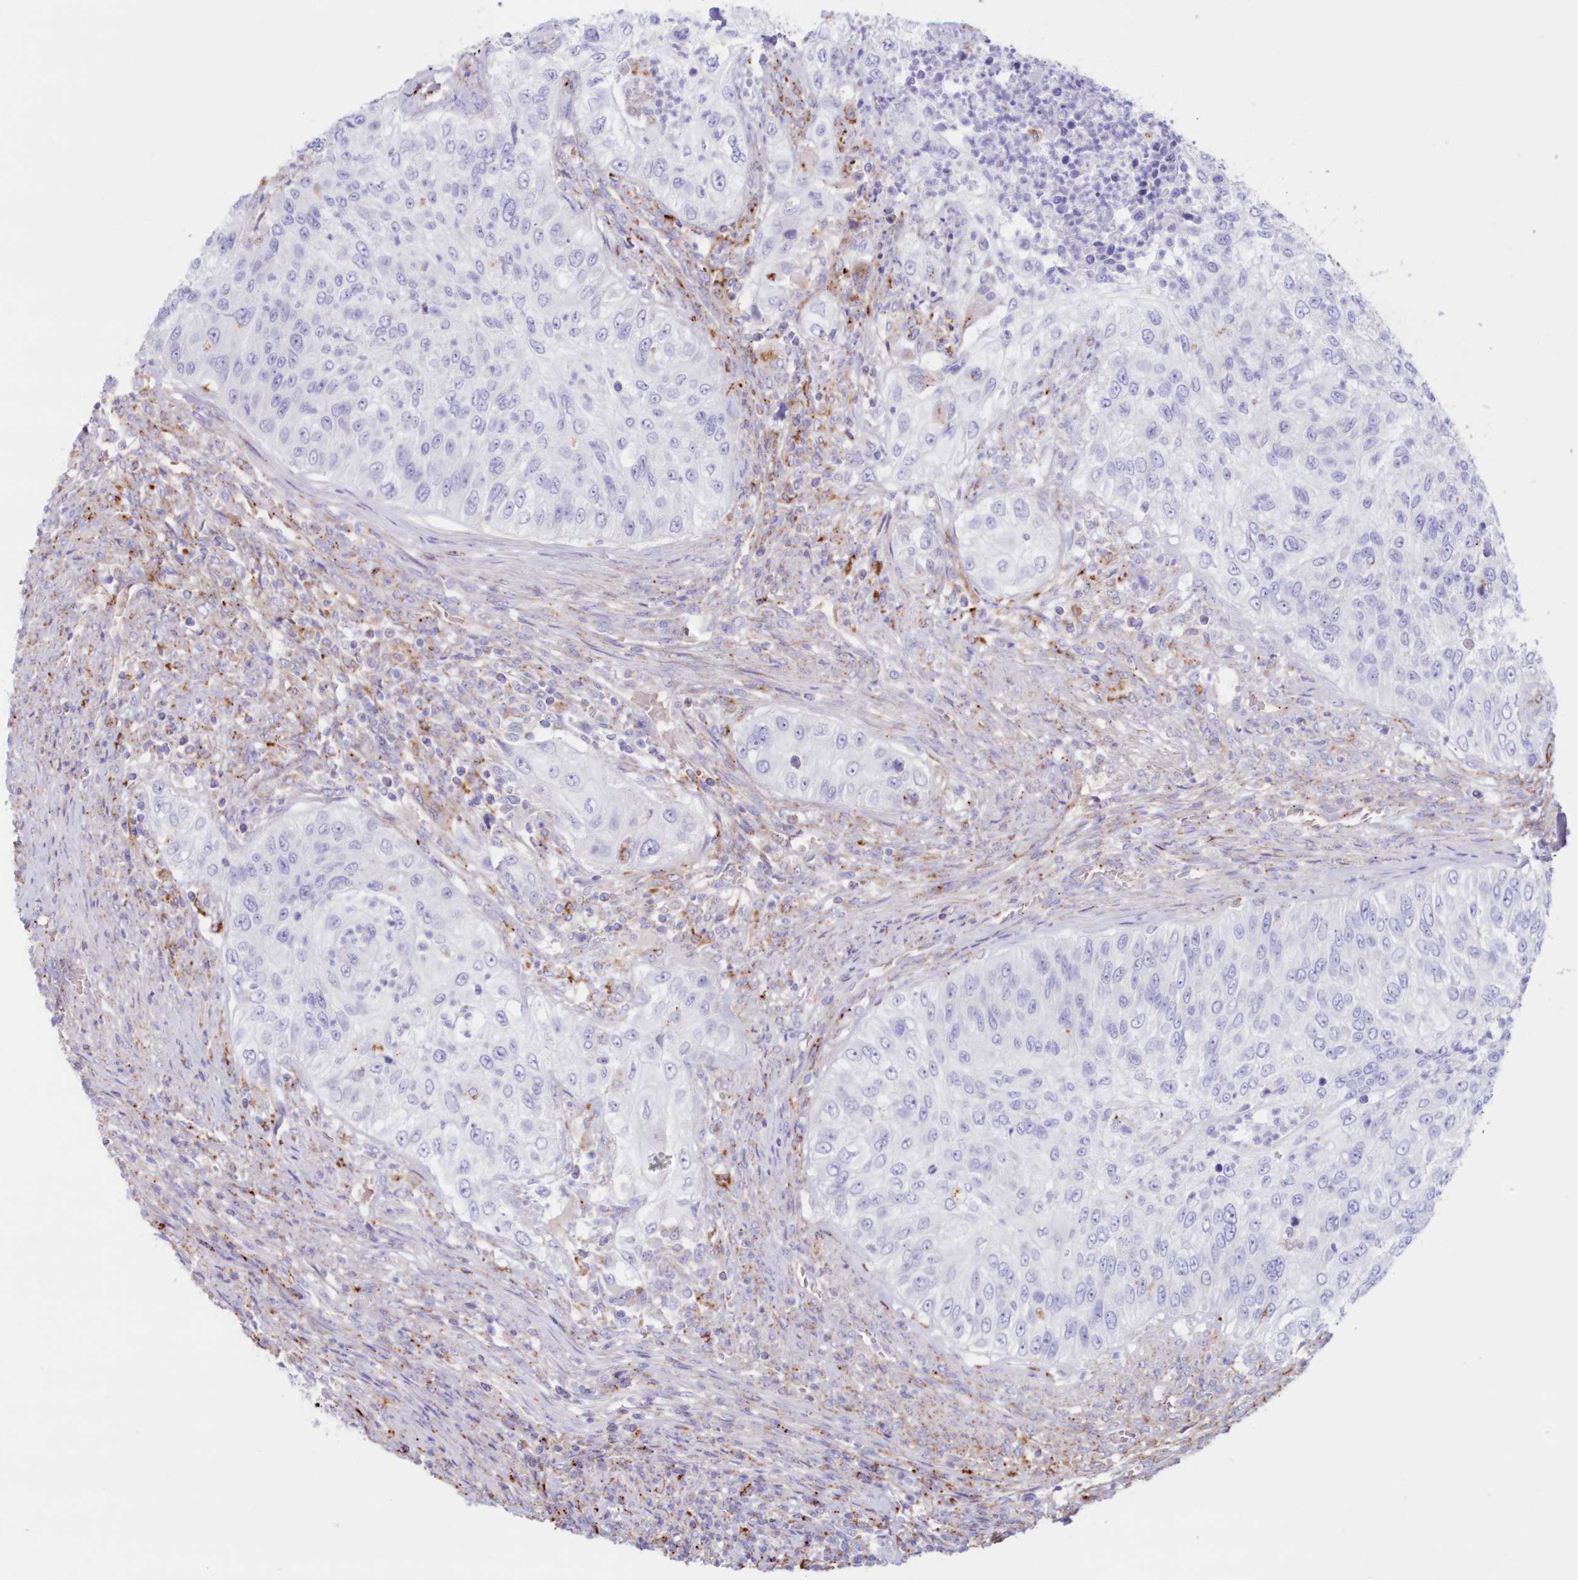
{"staining": {"intensity": "negative", "quantity": "none", "location": "none"}, "tissue": "urothelial cancer", "cell_type": "Tumor cells", "image_type": "cancer", "snomed": [{"axis": "morphology", "description": "Urothelial carcinoma, High grade"}, {"axis": "topography", "description": "Urinary bladder"}], "caption": "There is no significant staining in tumor cells of urothelial carcinoma (high-grade).", "gene": "TPP1", "patient": {"sex": "female", "age": 60}}